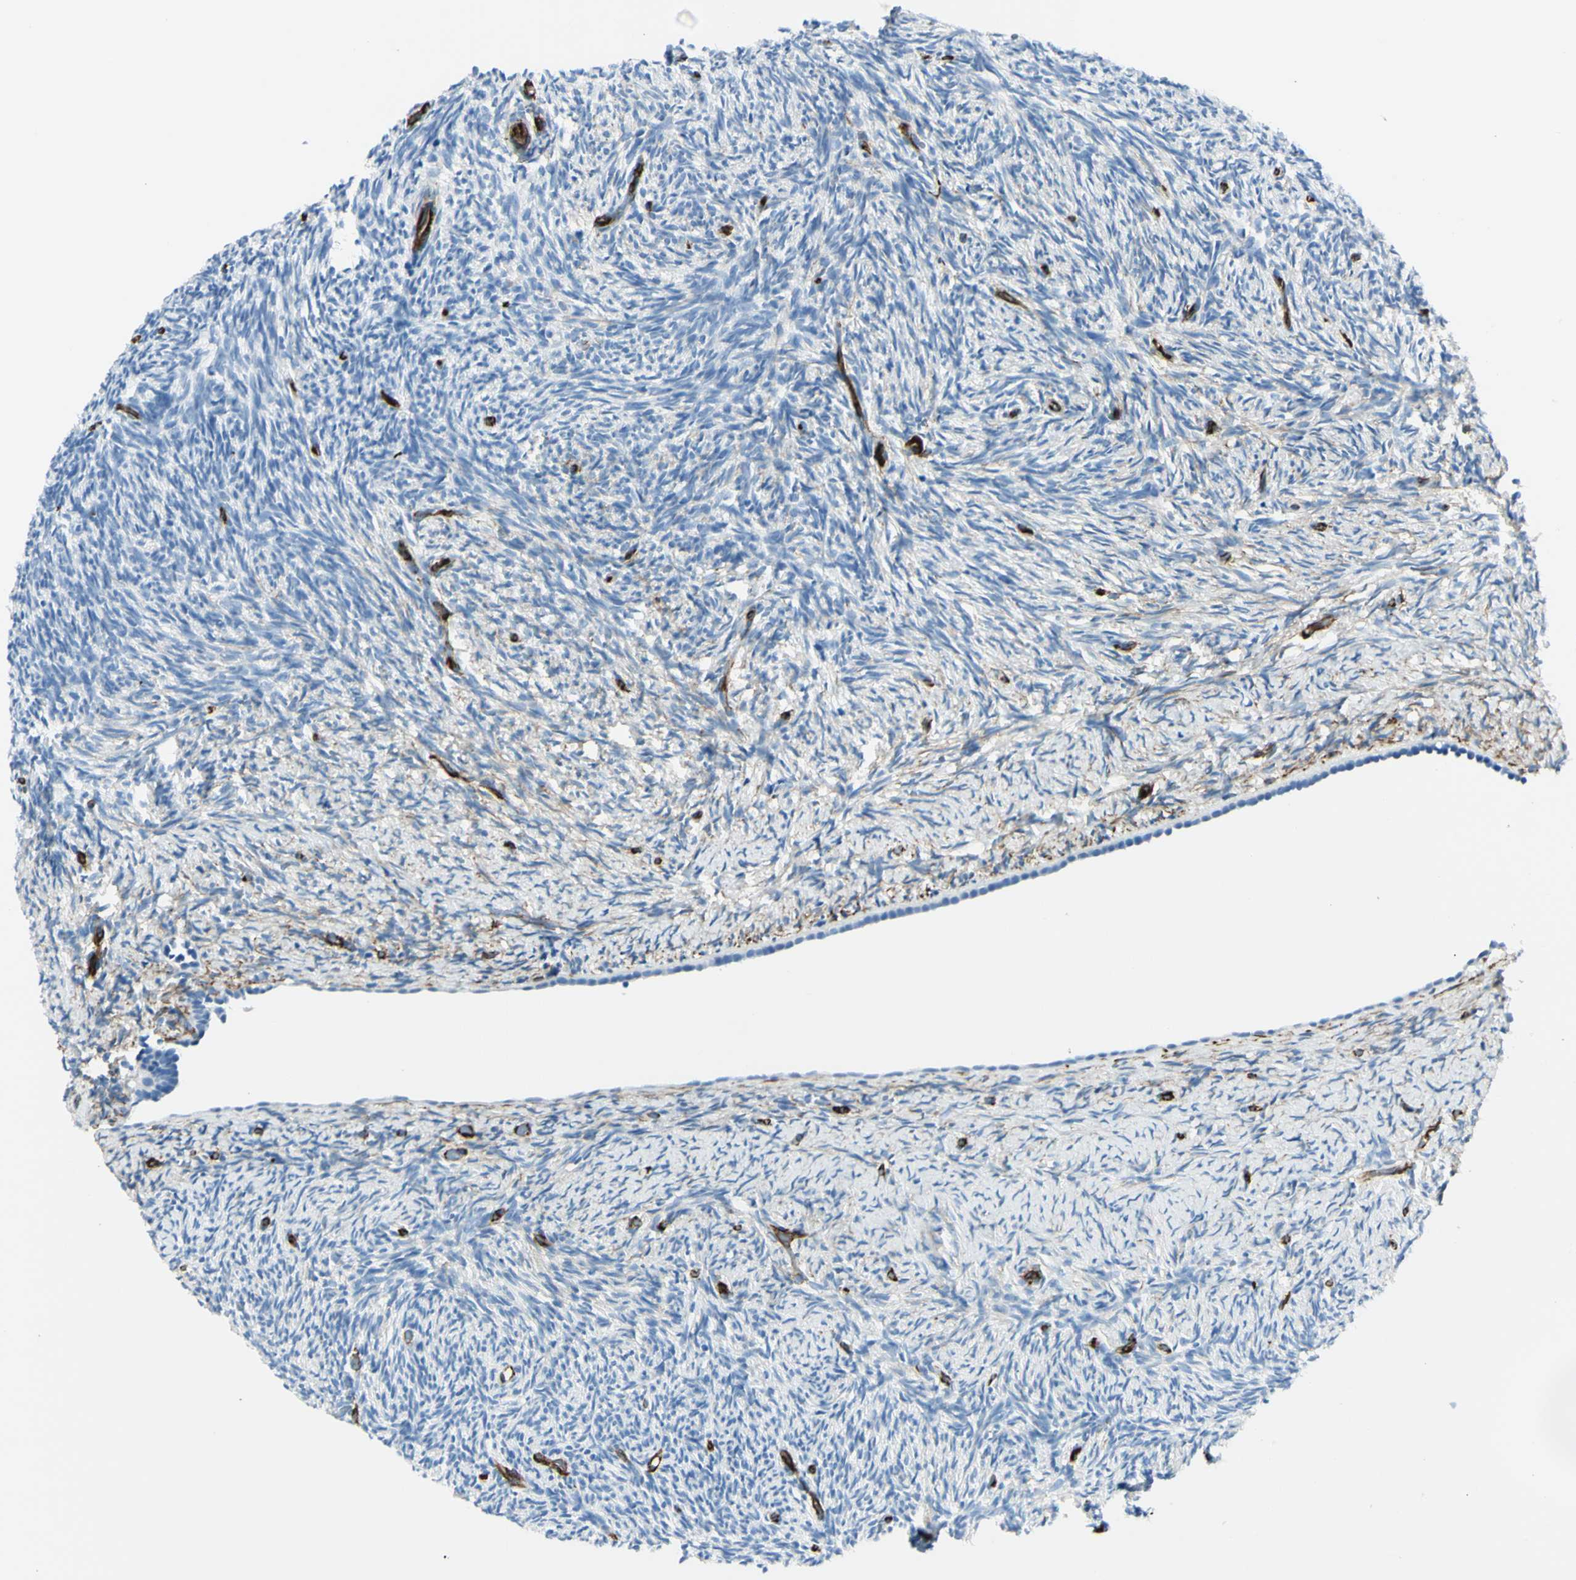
{"staining": {"intensity": "negative", "quantity": "none", "location": "none"}, "tissue": "ovary", "cell_type": "Ovarian stroma cells", "image_type": "normal", "snomed": [{"axis": "morphology", "description": "Normal tissue, NOS"}, {"axis": "topography", "description": "Ovary"}], "caption": "An immunohistochemistry (IHC) micrograph of benign ovary is shown. There is no staining in ovarian stroma cells of ovary. (DAB IHC visualized using brightfield microscopy, high magnification).", "gene": "PTH2R", "patient": {"sex": "female", "age": 60}}